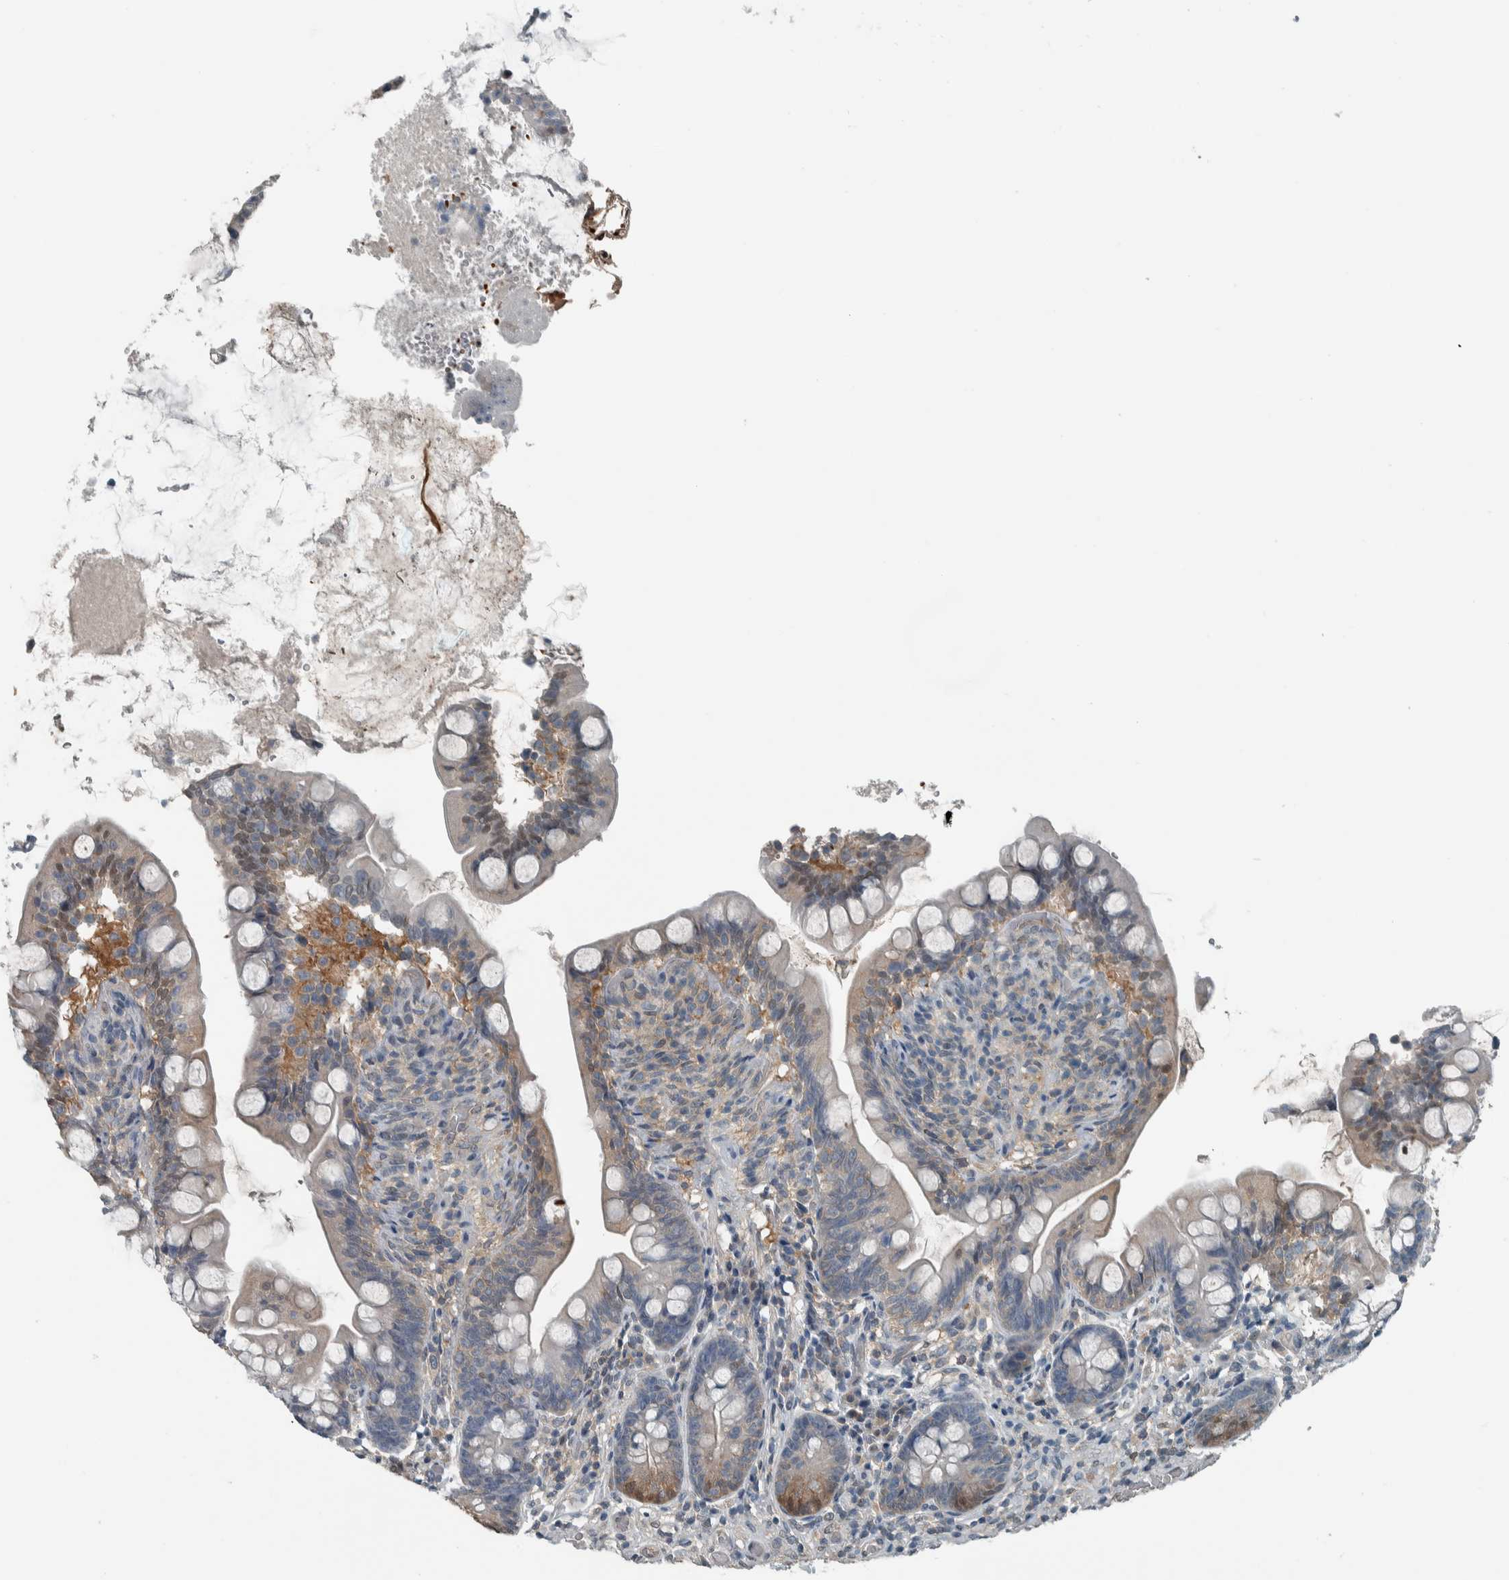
{"staining": {"intensity": "weak", "quantity": "<25%", "location": "cytoplasmic/membranous,nuclear"}, "tissue": "small intestine", "cell_type": "Glandular cells", "image_type": "normal", "snomed": [{"axis": "morphology", "description": "Normal tissue, NOS"}, {"axis": "topography", "description": "Small intestine"}], "caption": "This is a image of immunohistochemistry (IHC) staining of normal small intestine, which shows no staining in glandular cells.", "gene": "ALAD", "patient": {"sex": "female", "age": 56}}